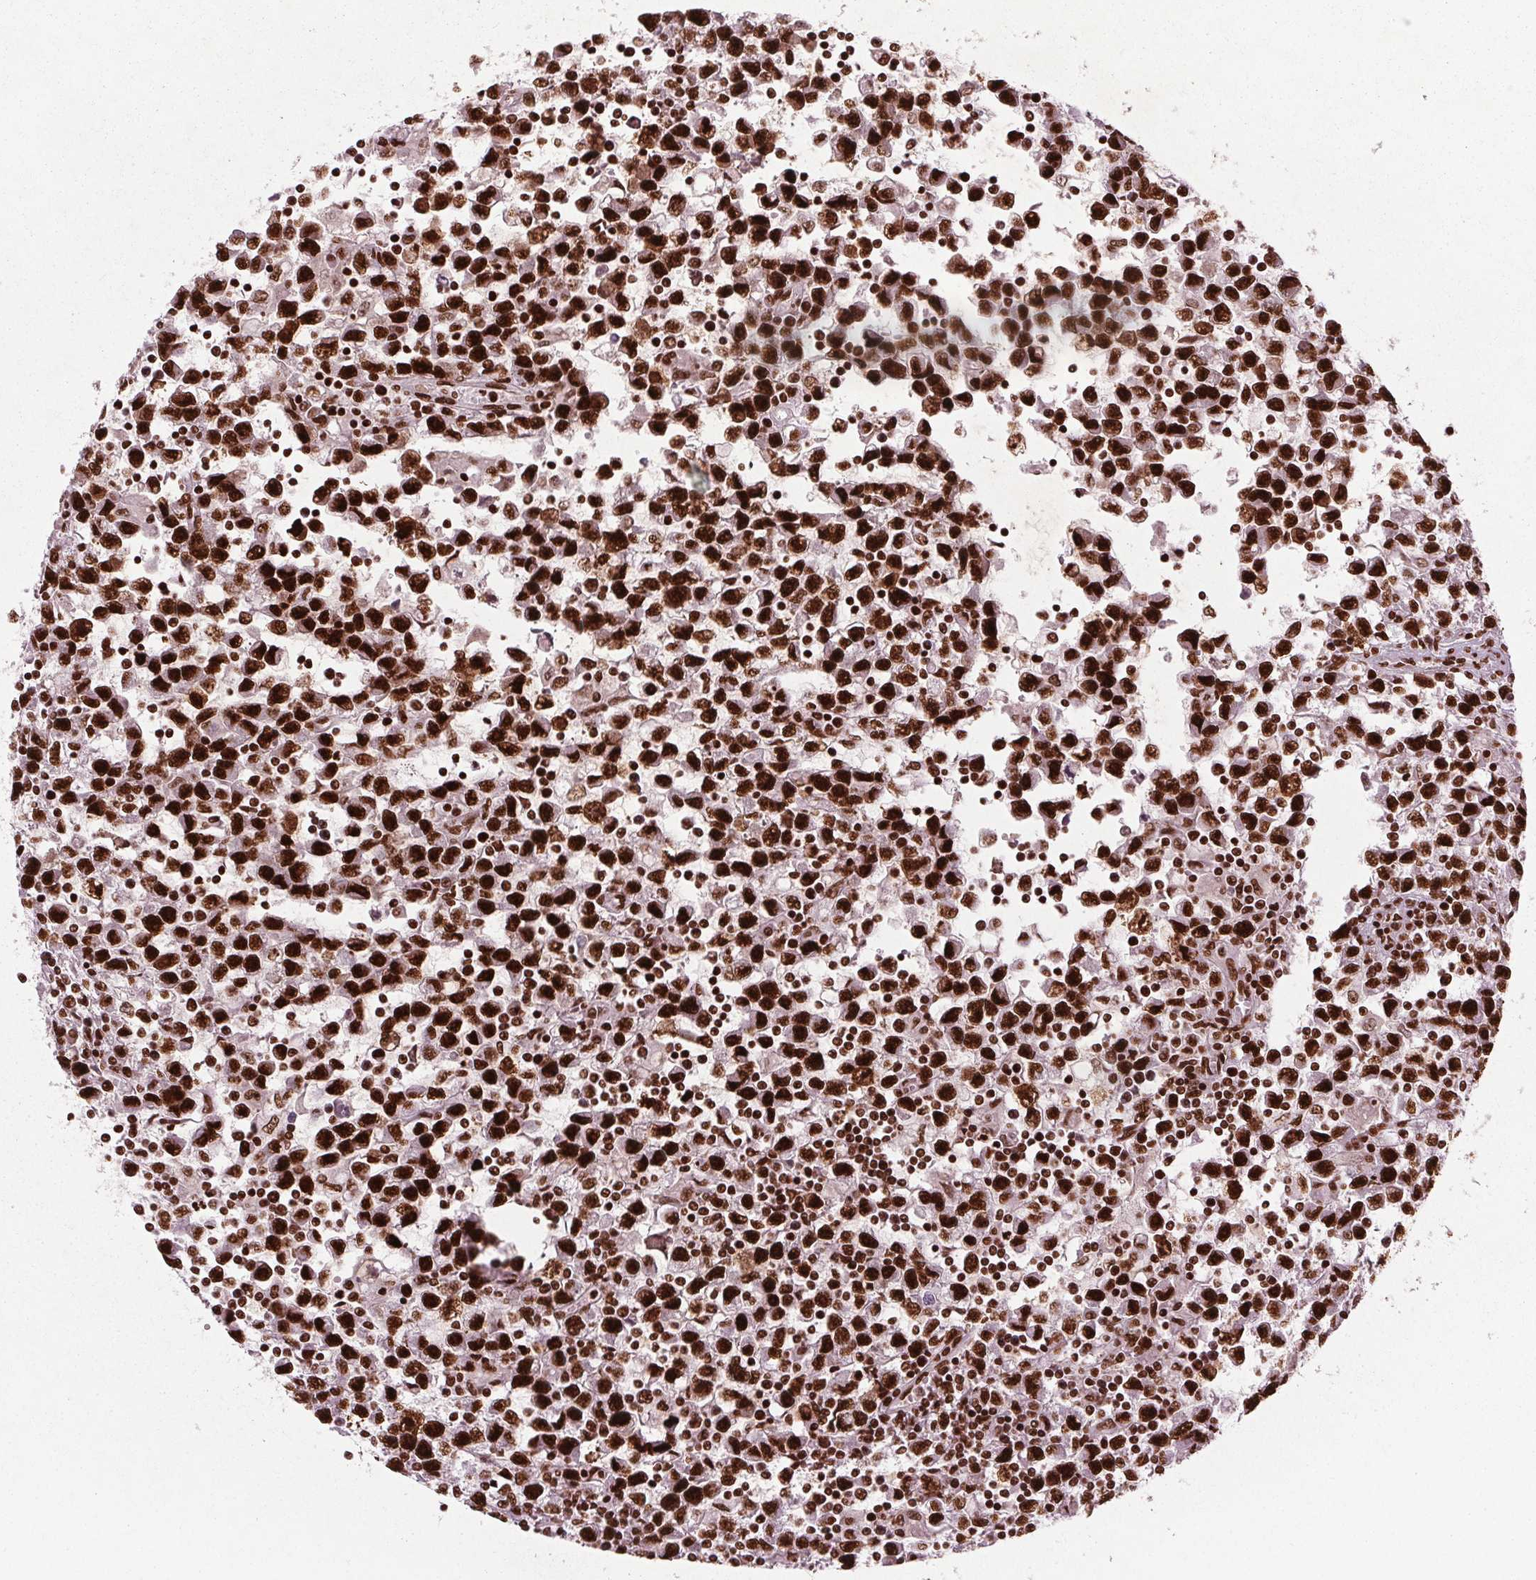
{"staining": {"intensity": "strong", "quantity": ">75%", "location": "nuclear"}, "tissue": "testis cancer", "cell_type": "Tumor cells", "image_type": "cancer", "snomed": [{"axis": "morphology", "description": "Seminoma, NOS"}, {"axis": "topography", "description": "Testis"}], "caption": "Strong nuclear expression is present in approximately >75% of tumor cells in testis cancer (seminoma).", "gene": "BRD4", "patient": {"sex": "male", "age": 31}}